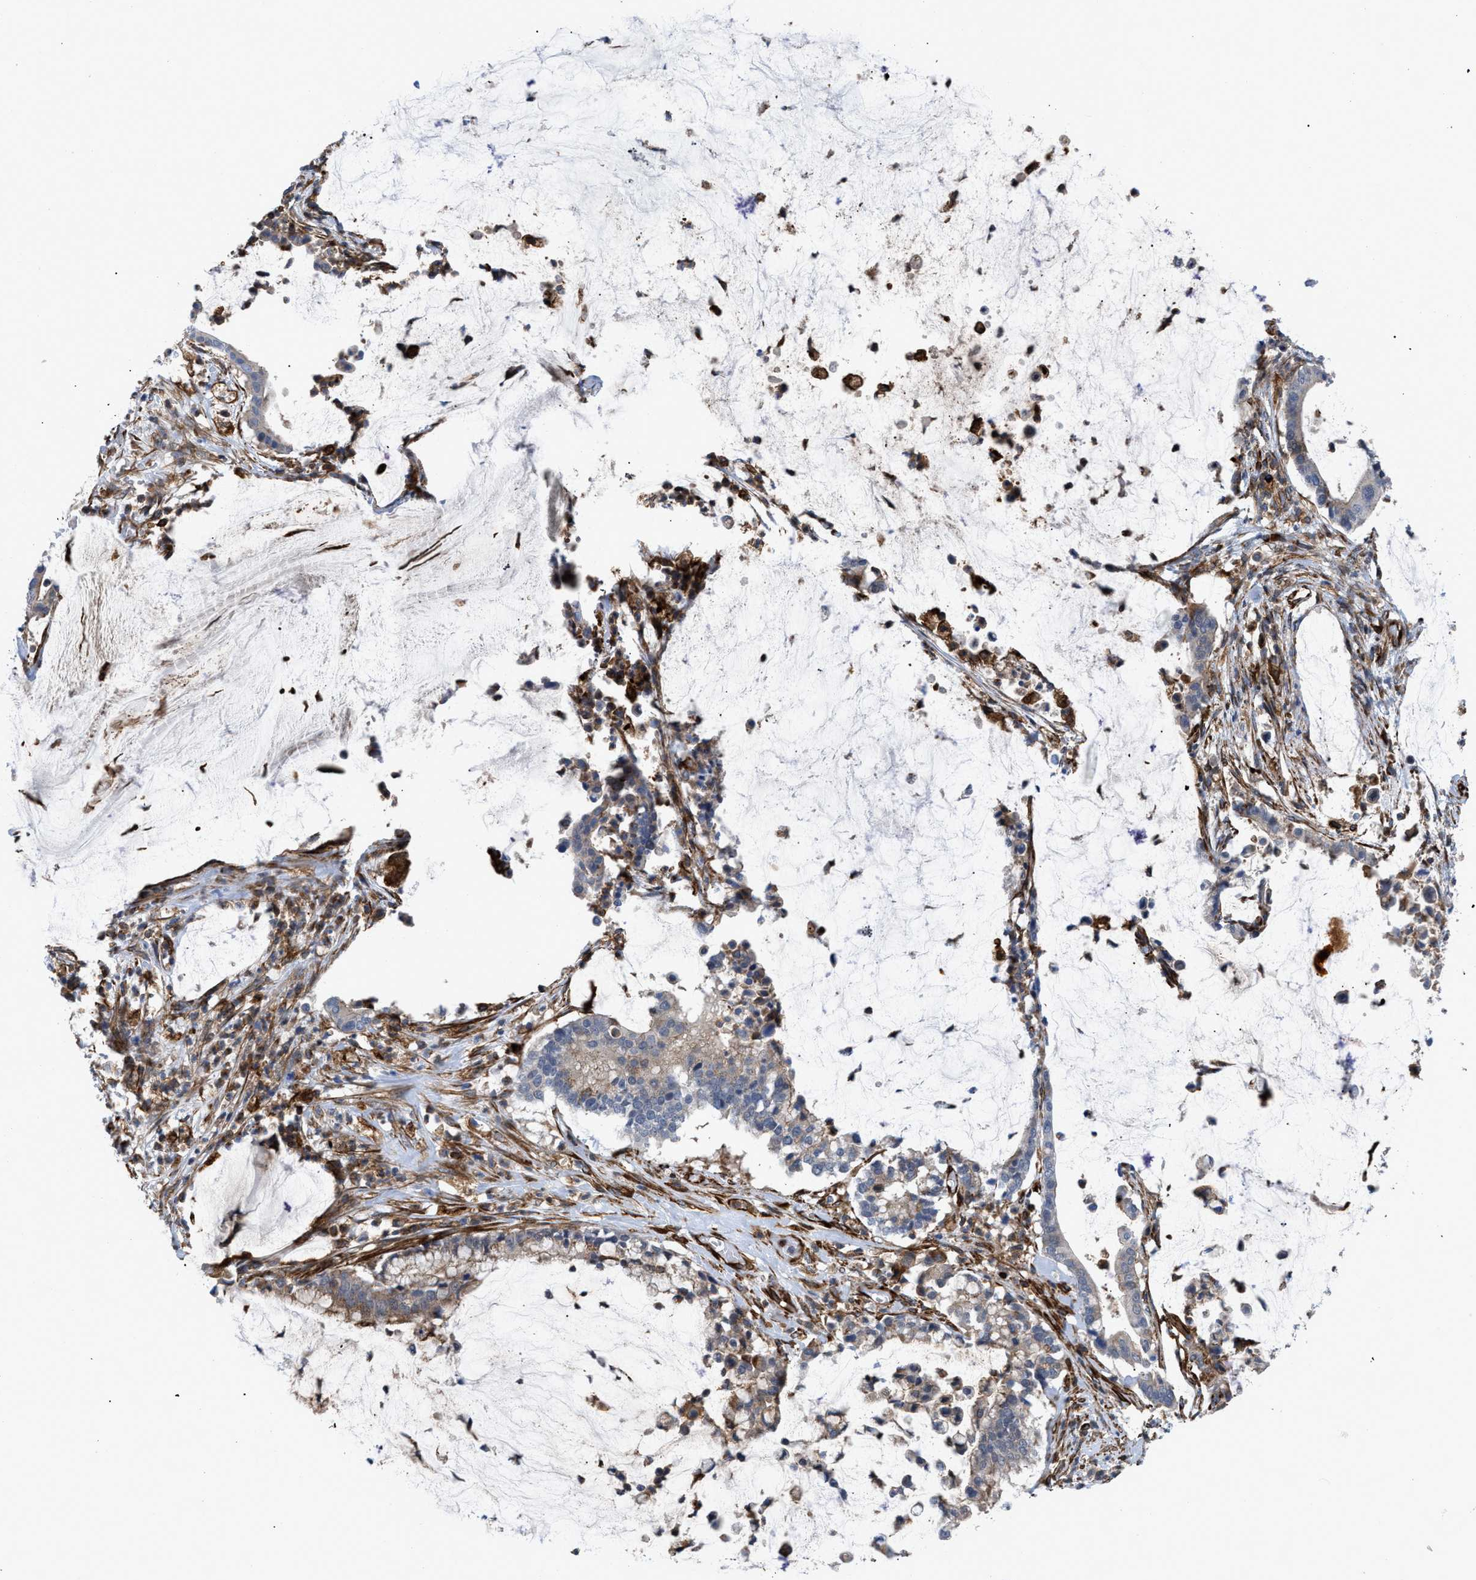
{"staining": {"intensity": "weak", "quantity": "25%-75%", "location": "cytoplasmic/membranous"}, "tissue": "pancreatic cancer", "cell_type": "Tumor cells", "image_type": "cancer", "snomed": [{"axis": "morphology", "description": "Adenocarcinoma, NOS"}, {"axis": "topography", "description": "Pancreas"}], "caption": "This micrograph demonstrates IHC staining of pancreatic cancer (adenocarcinoma), with low weak cytoplasmic/membranous staining in approximately 25%-75% of tumor cells.", "gene": "PTPRE", "patient": {"sex": "male", "age": 41}}